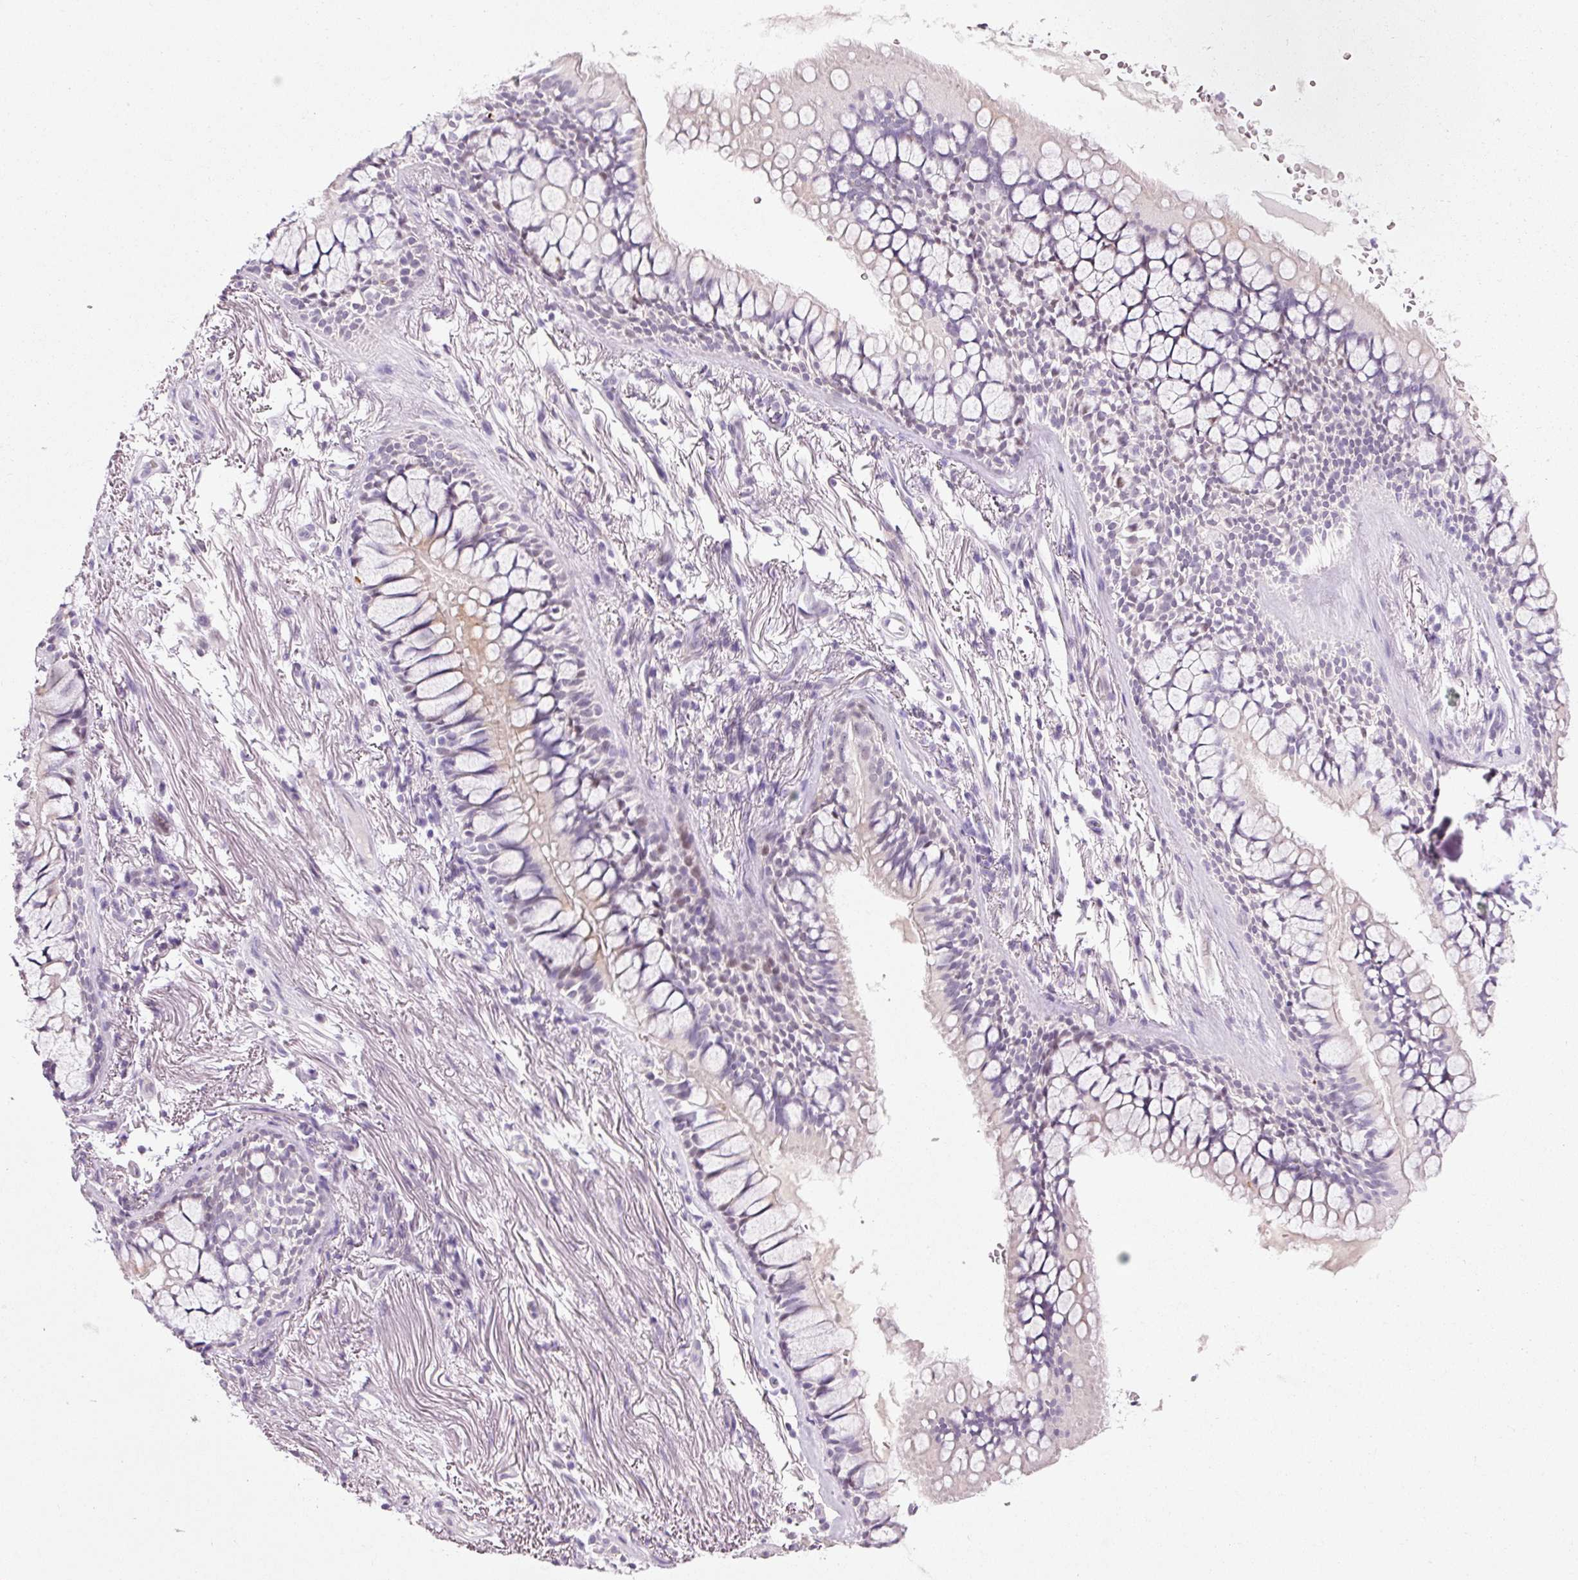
{"staining": {"intensity": "negative", "quantity": "none", "location": "none"}, "tissue": "adipose tissue", "cell_type": "Adipocytes", "image_type": "normal", "snomed": [{"axis": "morphology", "description": "Normal tissue, NOS"}, {"axis": "topography", "description": "Bronchus"}], "caption": "Immunohistochemical staining of unremarkable adipose tissue demonstrates no significant staining in adipocytes.", "gene": "ANKRD20A1", "patient": {"sex": "male", "age": 70}}